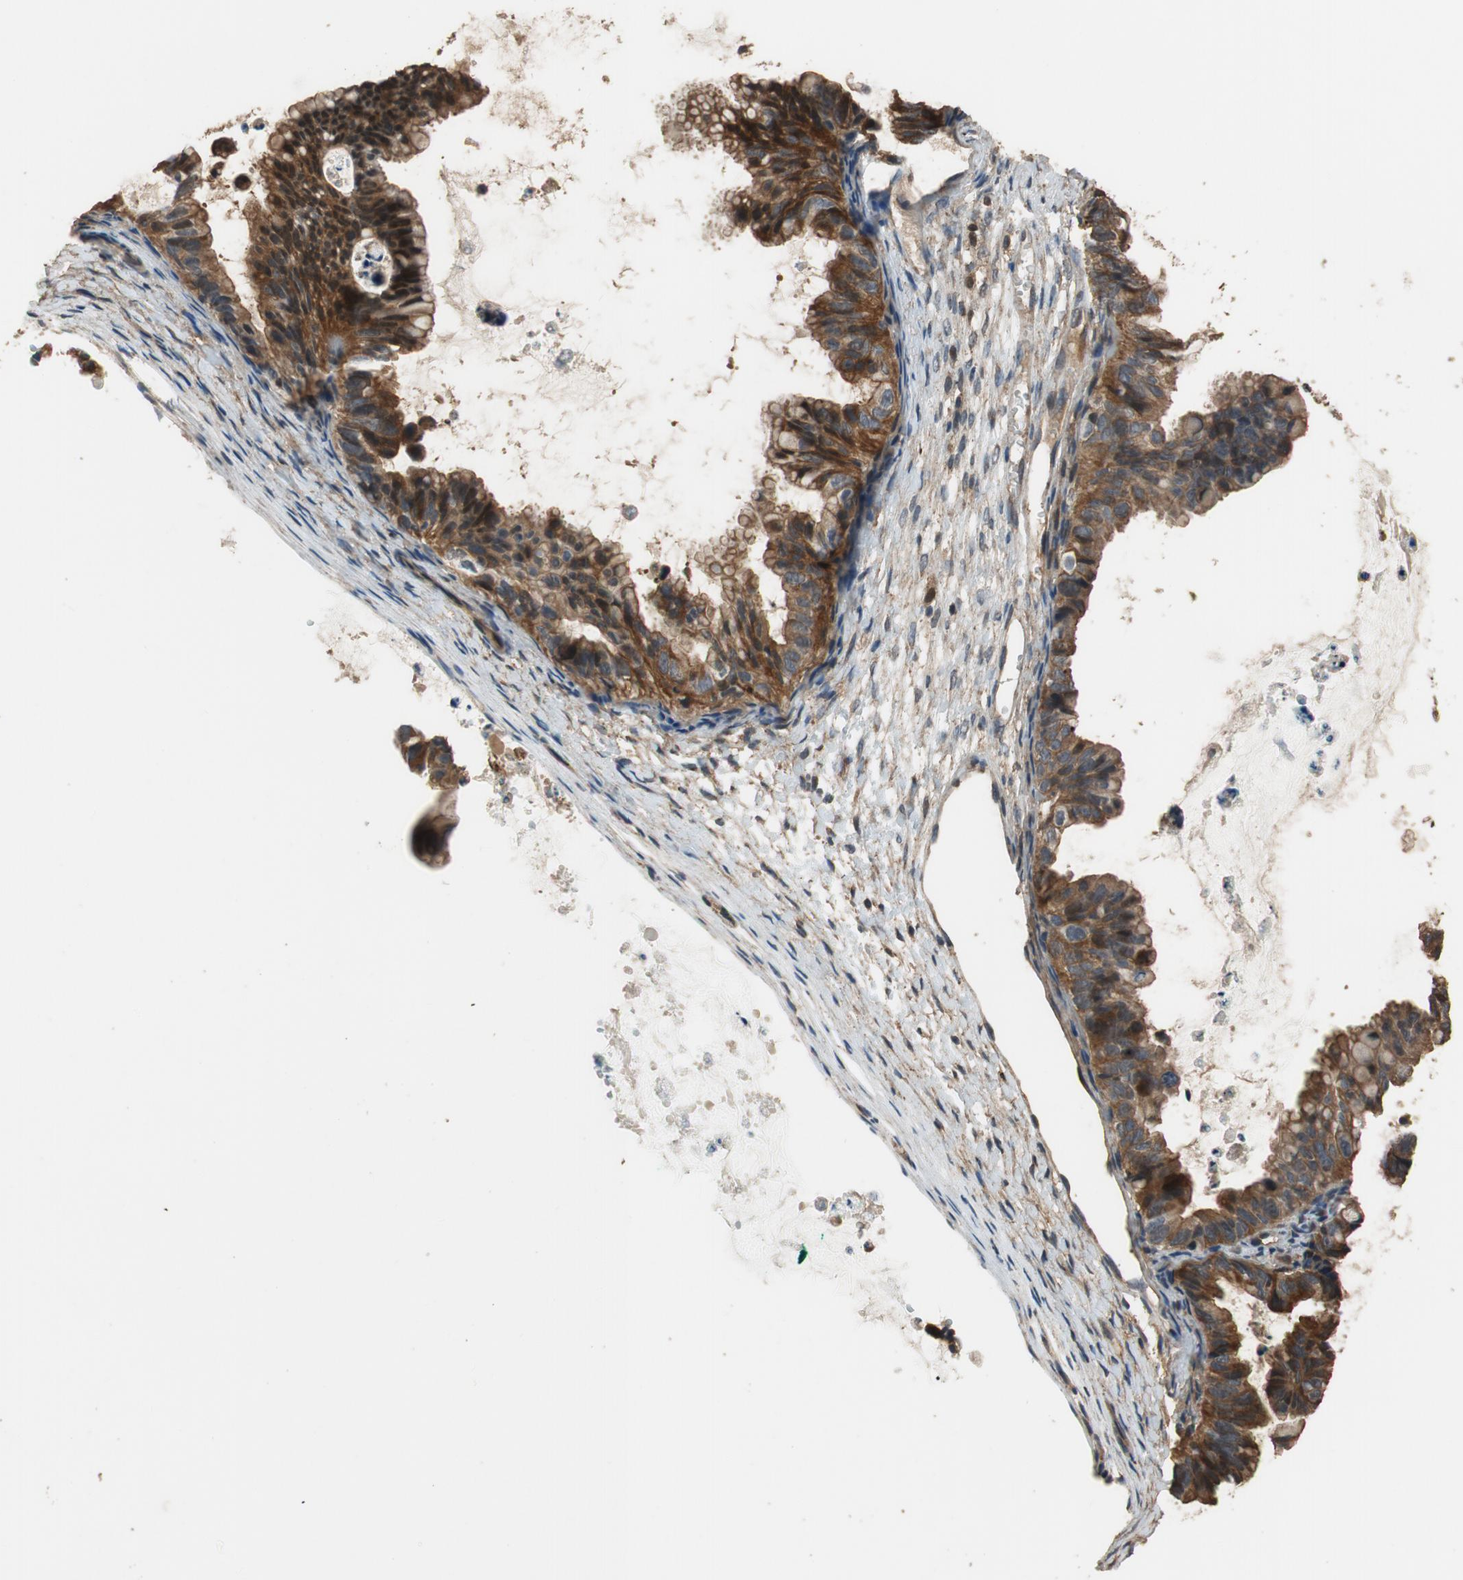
{"staining": {"intensity": "strong", "quantity": ">75%", "location": "cytoplasmic/membranous"}, "tissue": "ovarian cancer", "cell_type": "Tumor cells", "image_type": "cancer", "snomed": [{"axis": "morphology", "description": "Cystadenocarcinoma, mucinous, NOS"}, {"axis": "topography", "description": "Ovary"}], "caption": "Human ovarian mucinous cystadenocarcinoma stained with a brown dye shows strong cytoplasmic/membranous positive expression in about >75% of tumor cells.", "gene": "MST1R", "patient": {"sex": "female", "age": 36}}